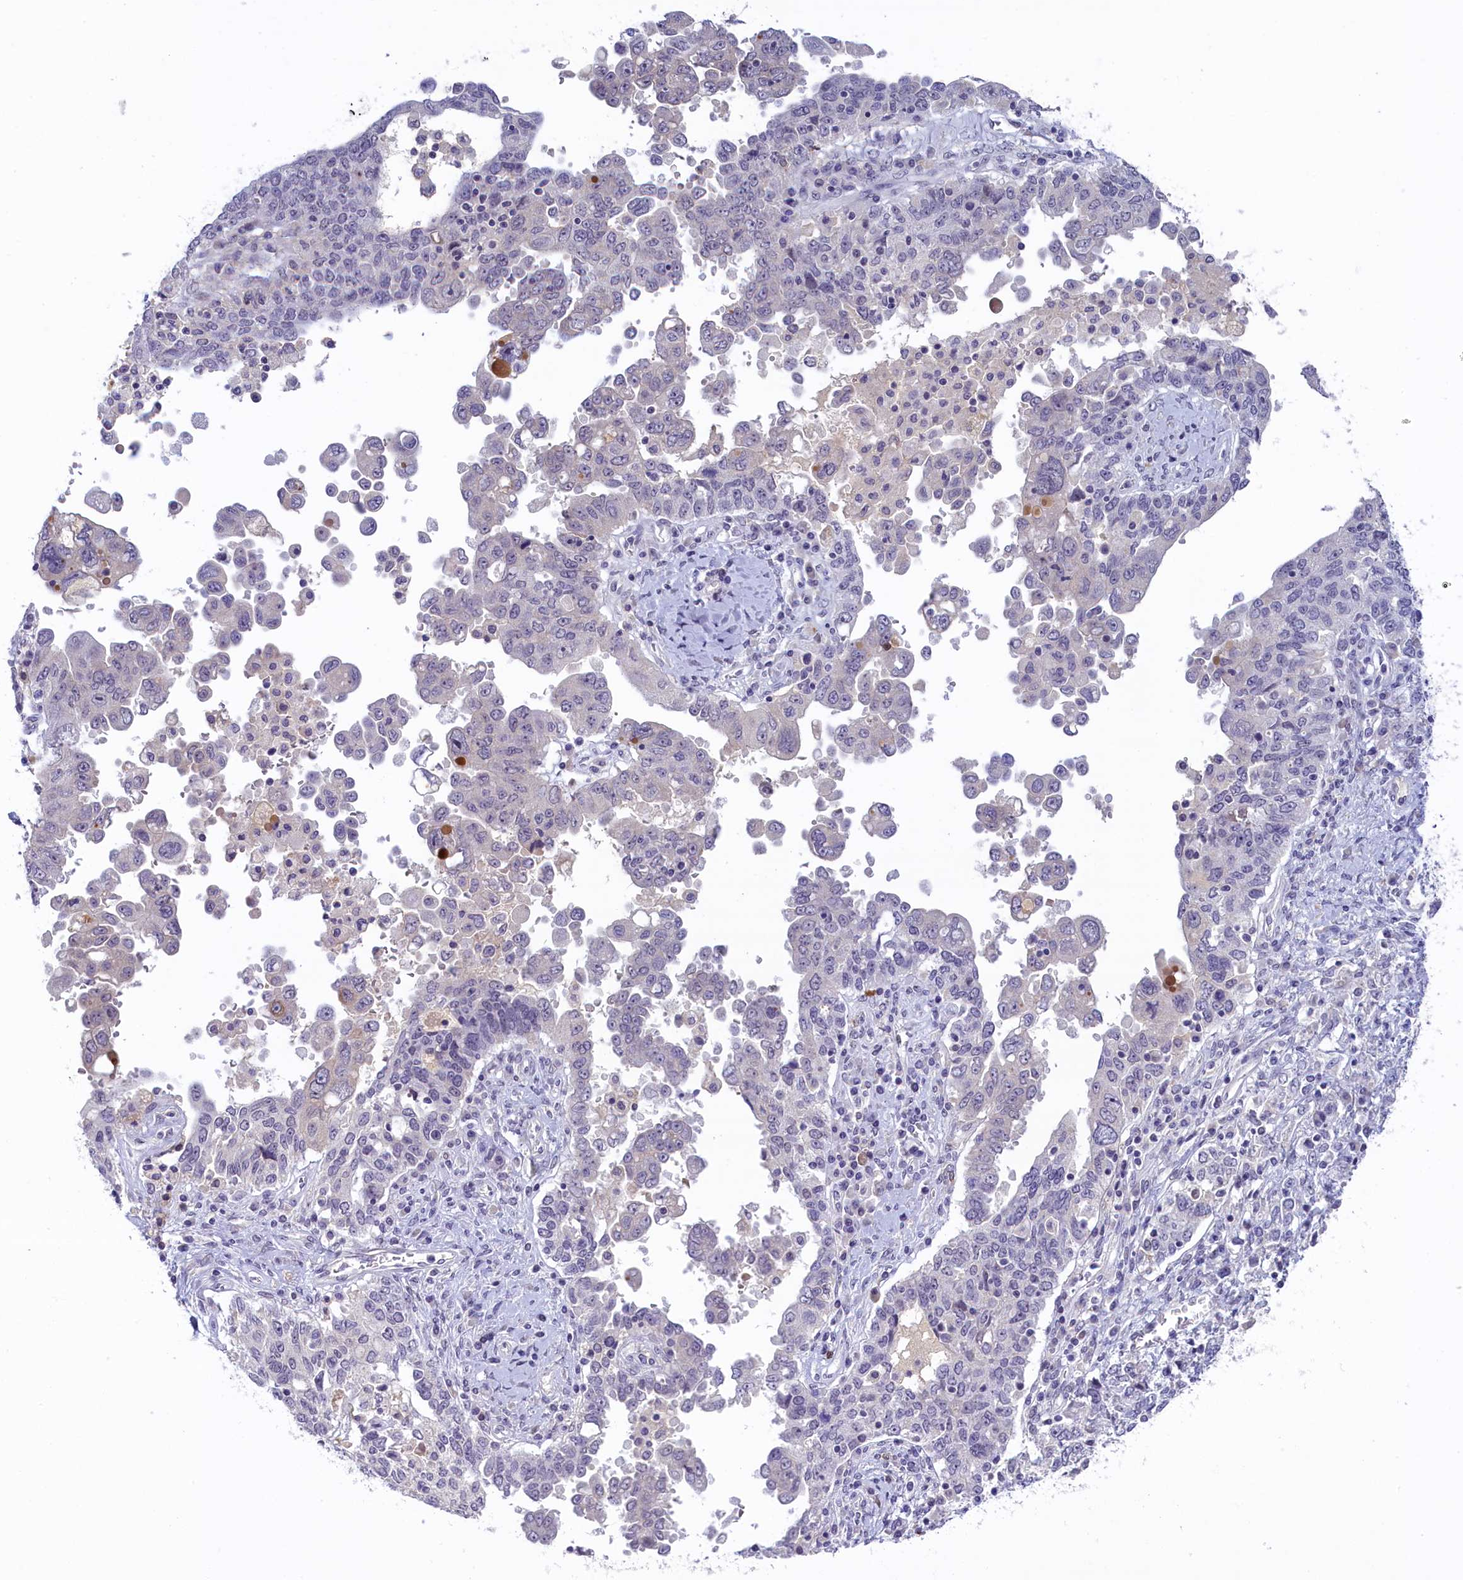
{"staining": {"intensity": "negative", "quantity": "none", "location": "none"}, "tissue": "ovarian cancer", "cell_type": "Tumor cells", "image_type": "cancer", "snomed": [{"axis": "morphology", "description": "Carcinoma, endometroid"}, {"axis": "topography", "description": "Ovary"}], "caption": "A high-resolution photomicrograph shows immunohistochemistry (IHC) staining of ovarian cancer, which shows no significant staining in tumor cells.", "gene": "CRAMP1", "patient": {"sex": "female", "age": 62}}